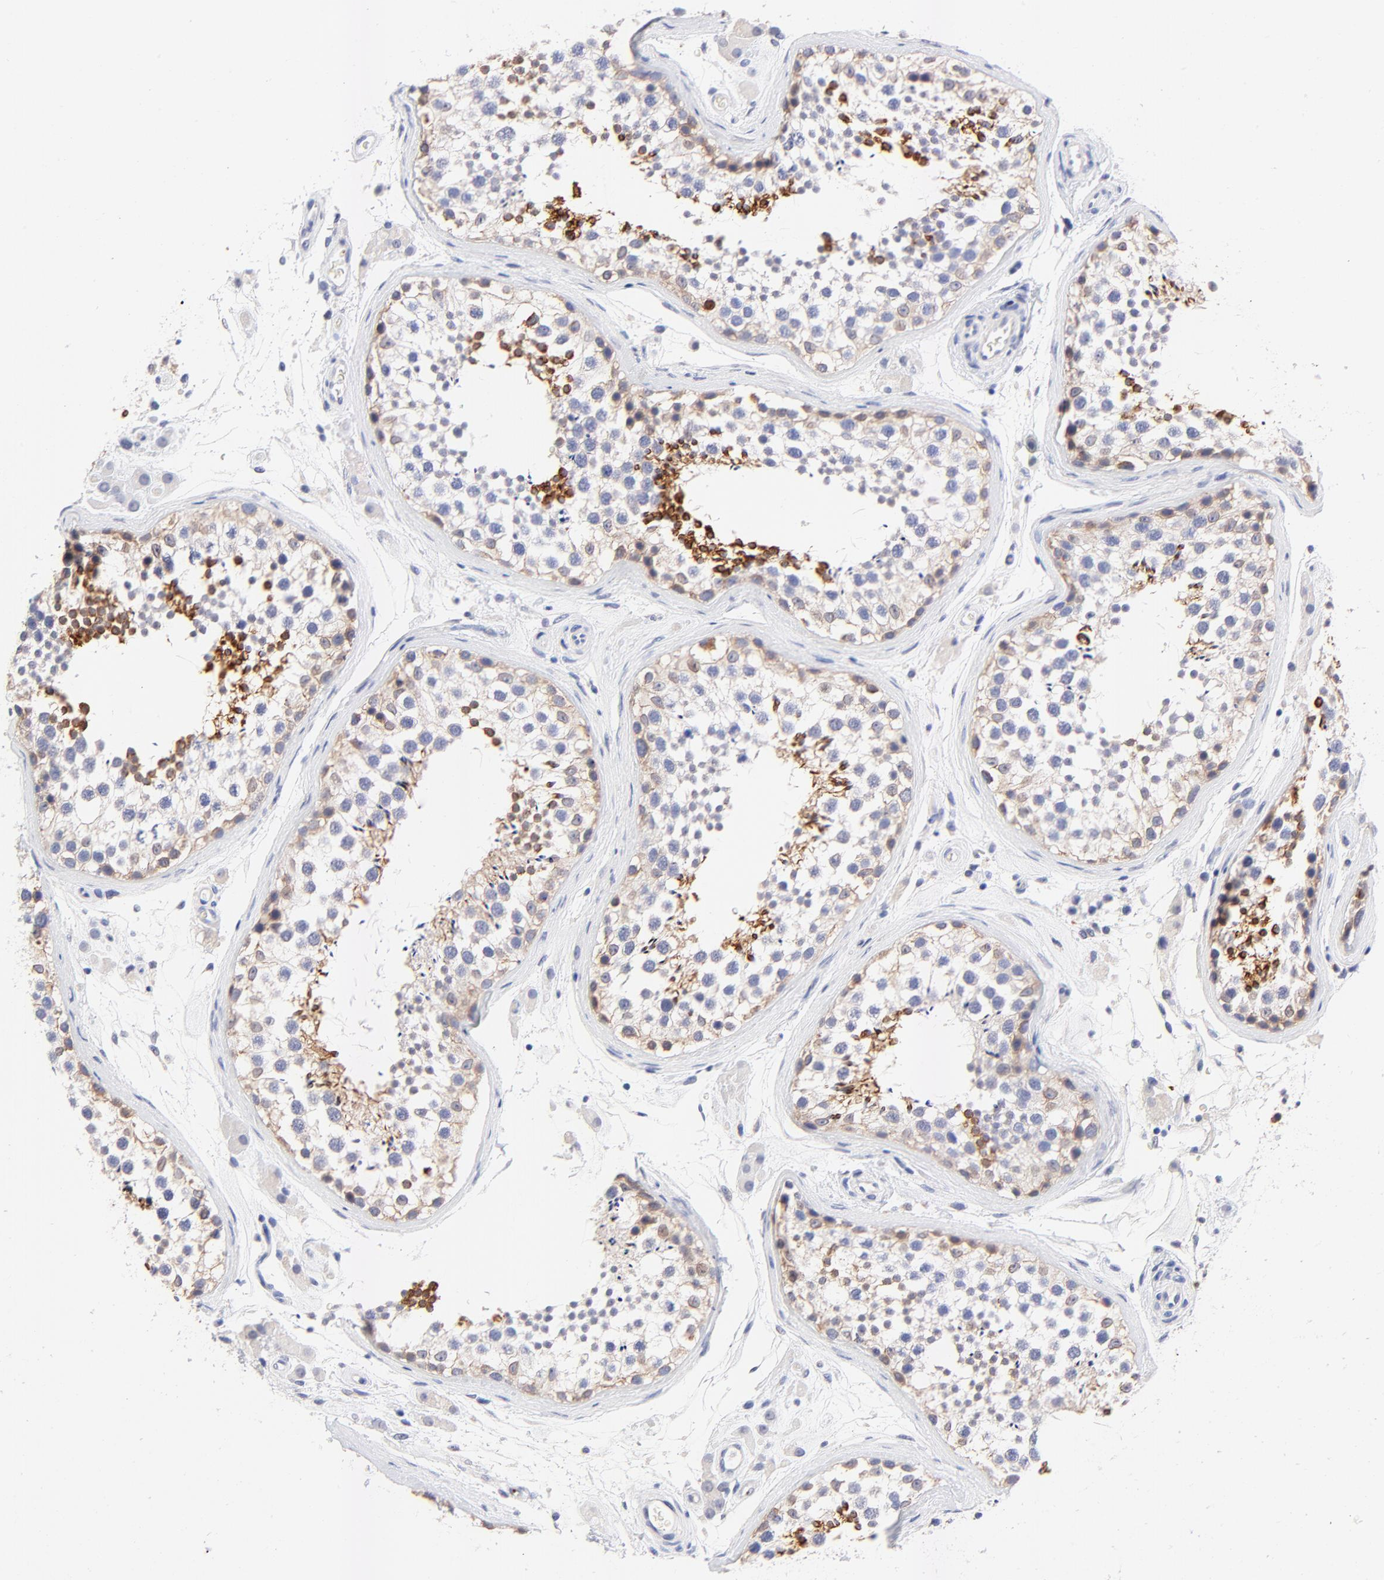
{"staining": {"intensity": "moderate", "quantity": "<25%", "location": "cytoplasmic/membranous"}, "tissue": "testis", "cell_type": "Cells in seminiferous ducts", "image_type": "normal", "snomed": [{"axis": "morphology", "description": "Normal tissue, NOS"}, {"axis": "topography", "description": "Testis"}], "caption": "Immunohistochemical staining of unremarkable human testis shows <25% levels of moderate cytoplasmic/membranous protein expression in about <25% of cells in seminiferous ducts. (DAB (3,3'-diaminobenzidine) = brown stain, brightfield microscopy at high magnification).", "gene": "FAM117B", "patient": {"sex": "male", "age": 46}}